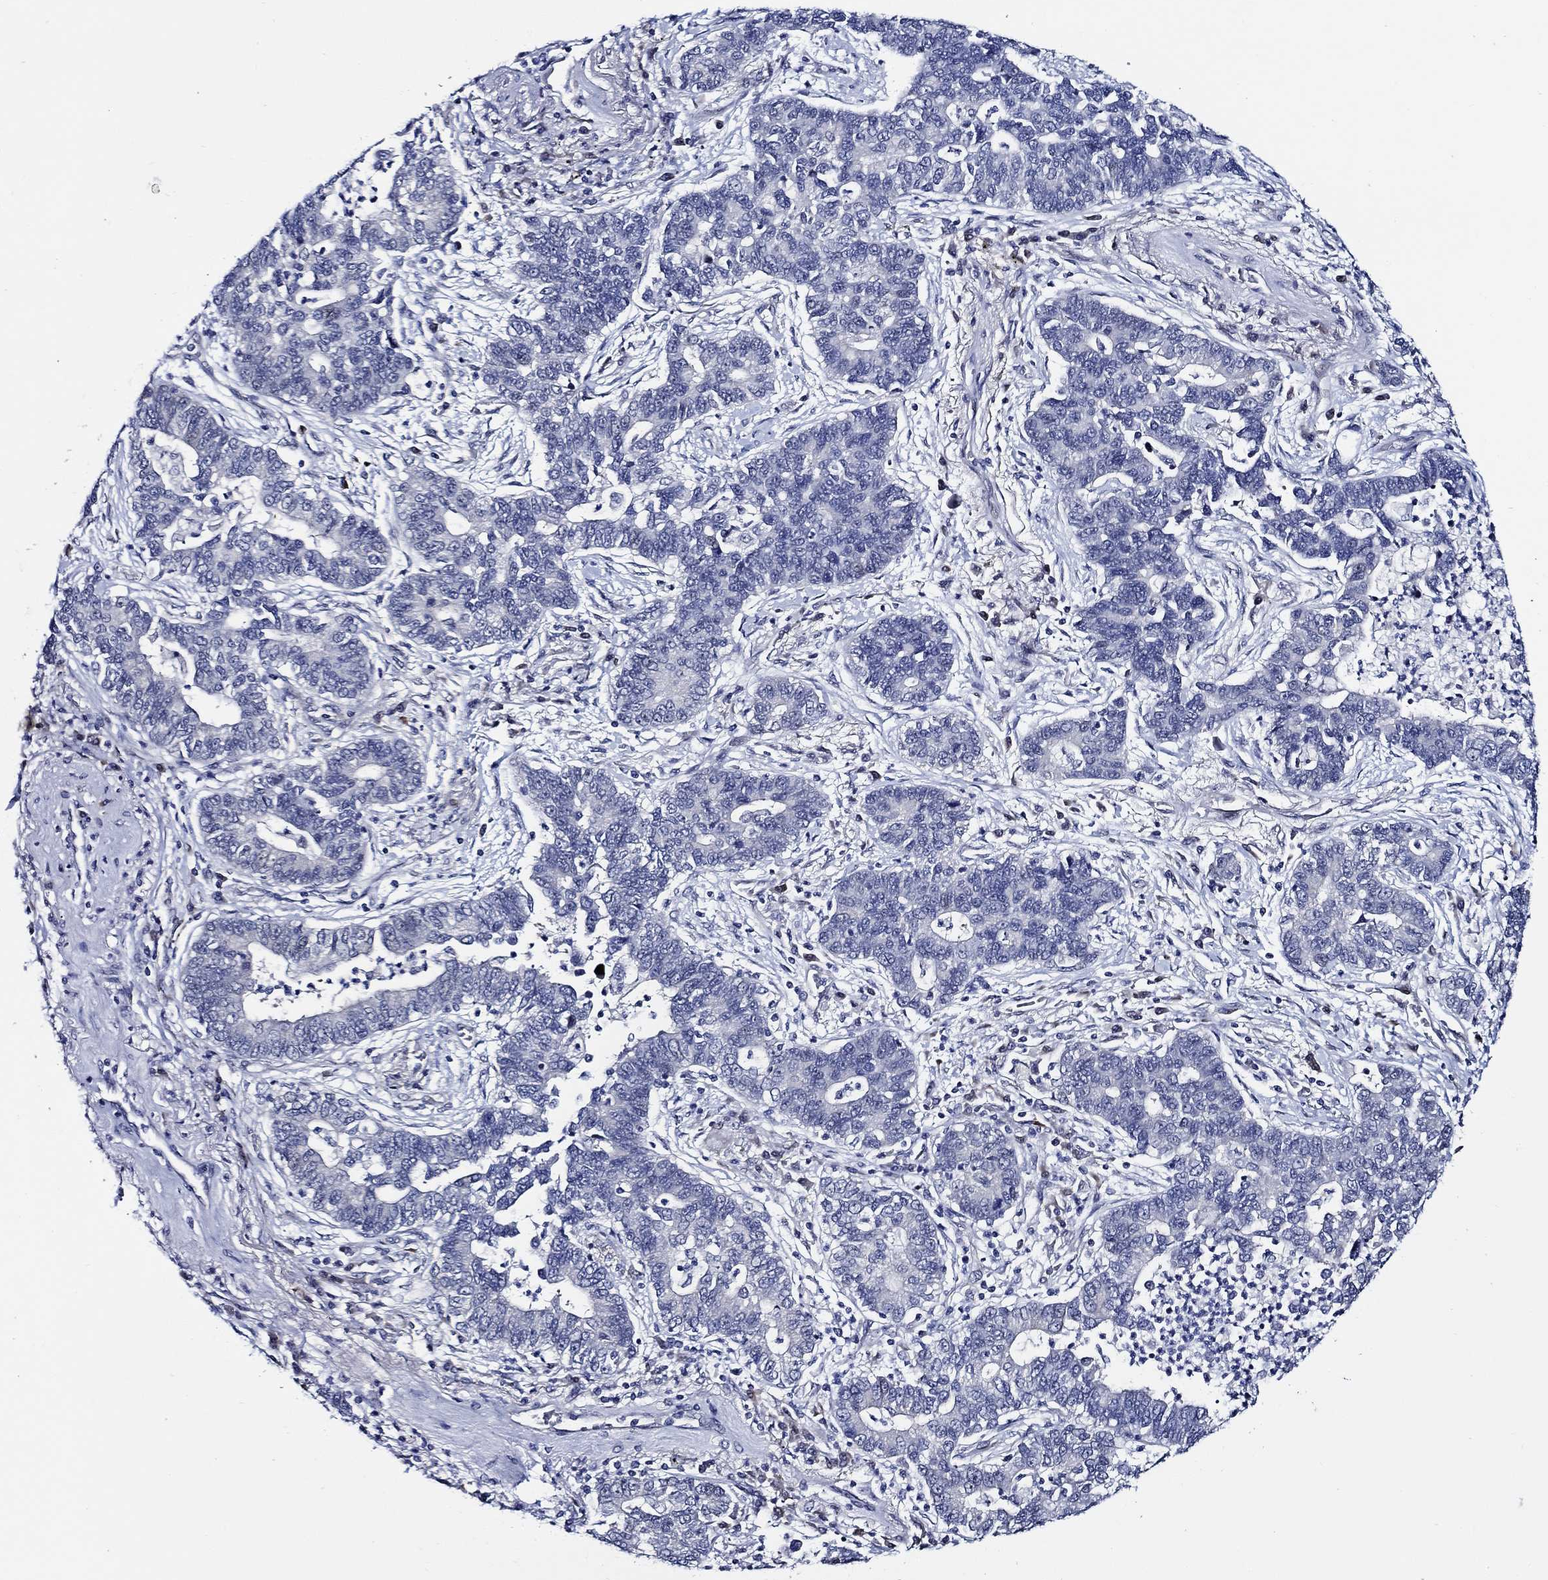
{"staining": {"intensity": "negative", "quantity": "none", "location": "none"}, "tissue": "lung cancer", "cell_type": "Tumor cells", "image_type": "cancer", "snomed": [{"axis": "morphology", "description": "Adenocarcinoma, NOS"}, {"axis": "topography", "description": "Lung"}], "caption": "Tumor cells are negative for protein expression in human lung adenocarcinoma.", "gene": "C8orf48", "patient": {"sex": "female", "age": 57}}